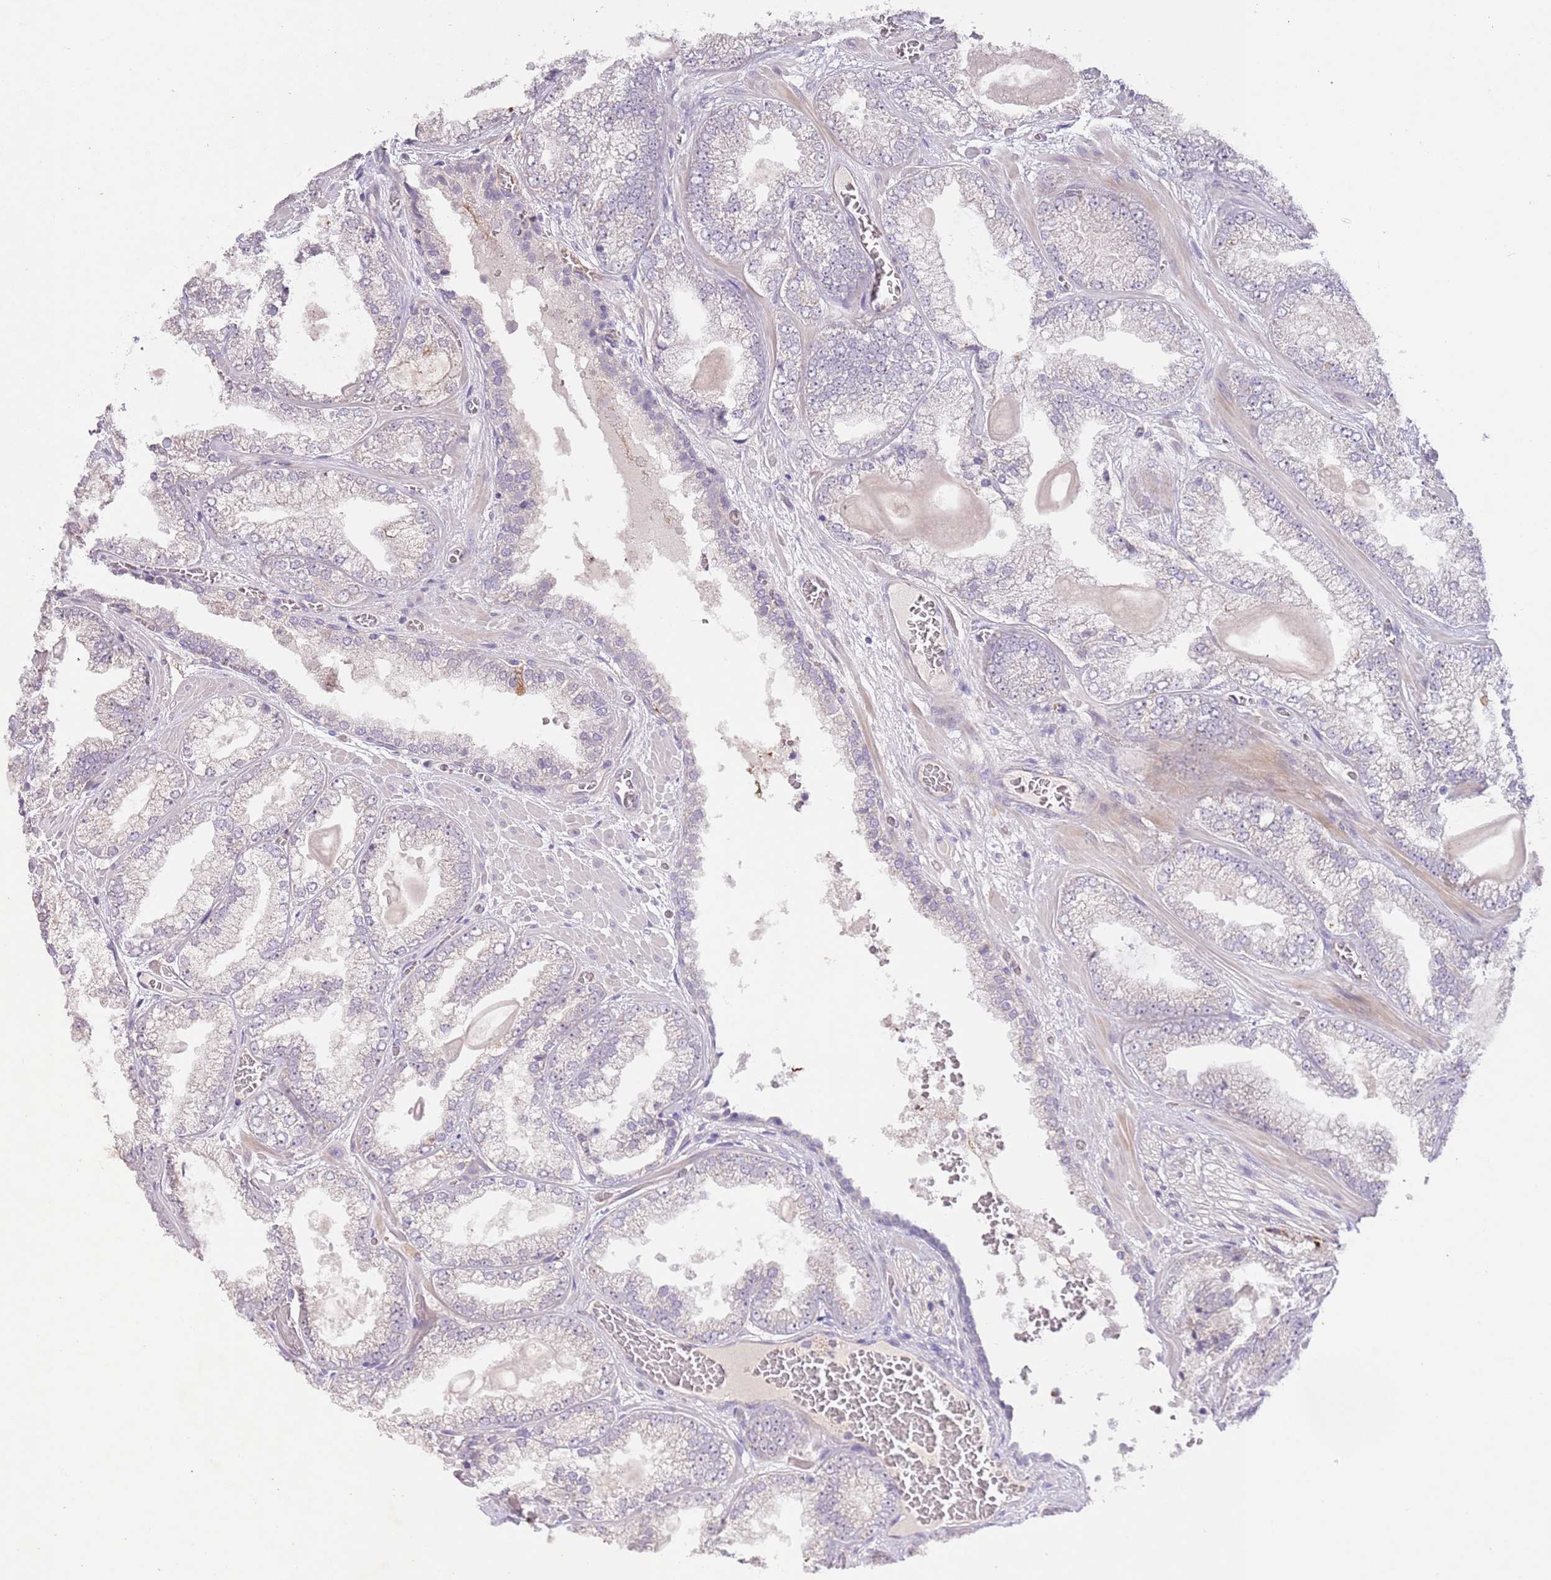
{"staining": {"intensity": "negative", "quantity": "none", "location": "none"}, "tissue": "prostate cancer", "cell_type": "Tumor cells", "image_type": "cancer", "snomed": [{"axis": "morphology", "description": "Adenocarcinoma, Low grade"}, {"axis": "topography", "description": "Prostate"}], "caption": "The immunohistochemistry histopathology image has no significant staining in tumor cells of prostate cancer (adenocarcinoma (low-grade)) tissue.", "gene": "ZNF658", "patient": {"sex": "male", "age": 57}}